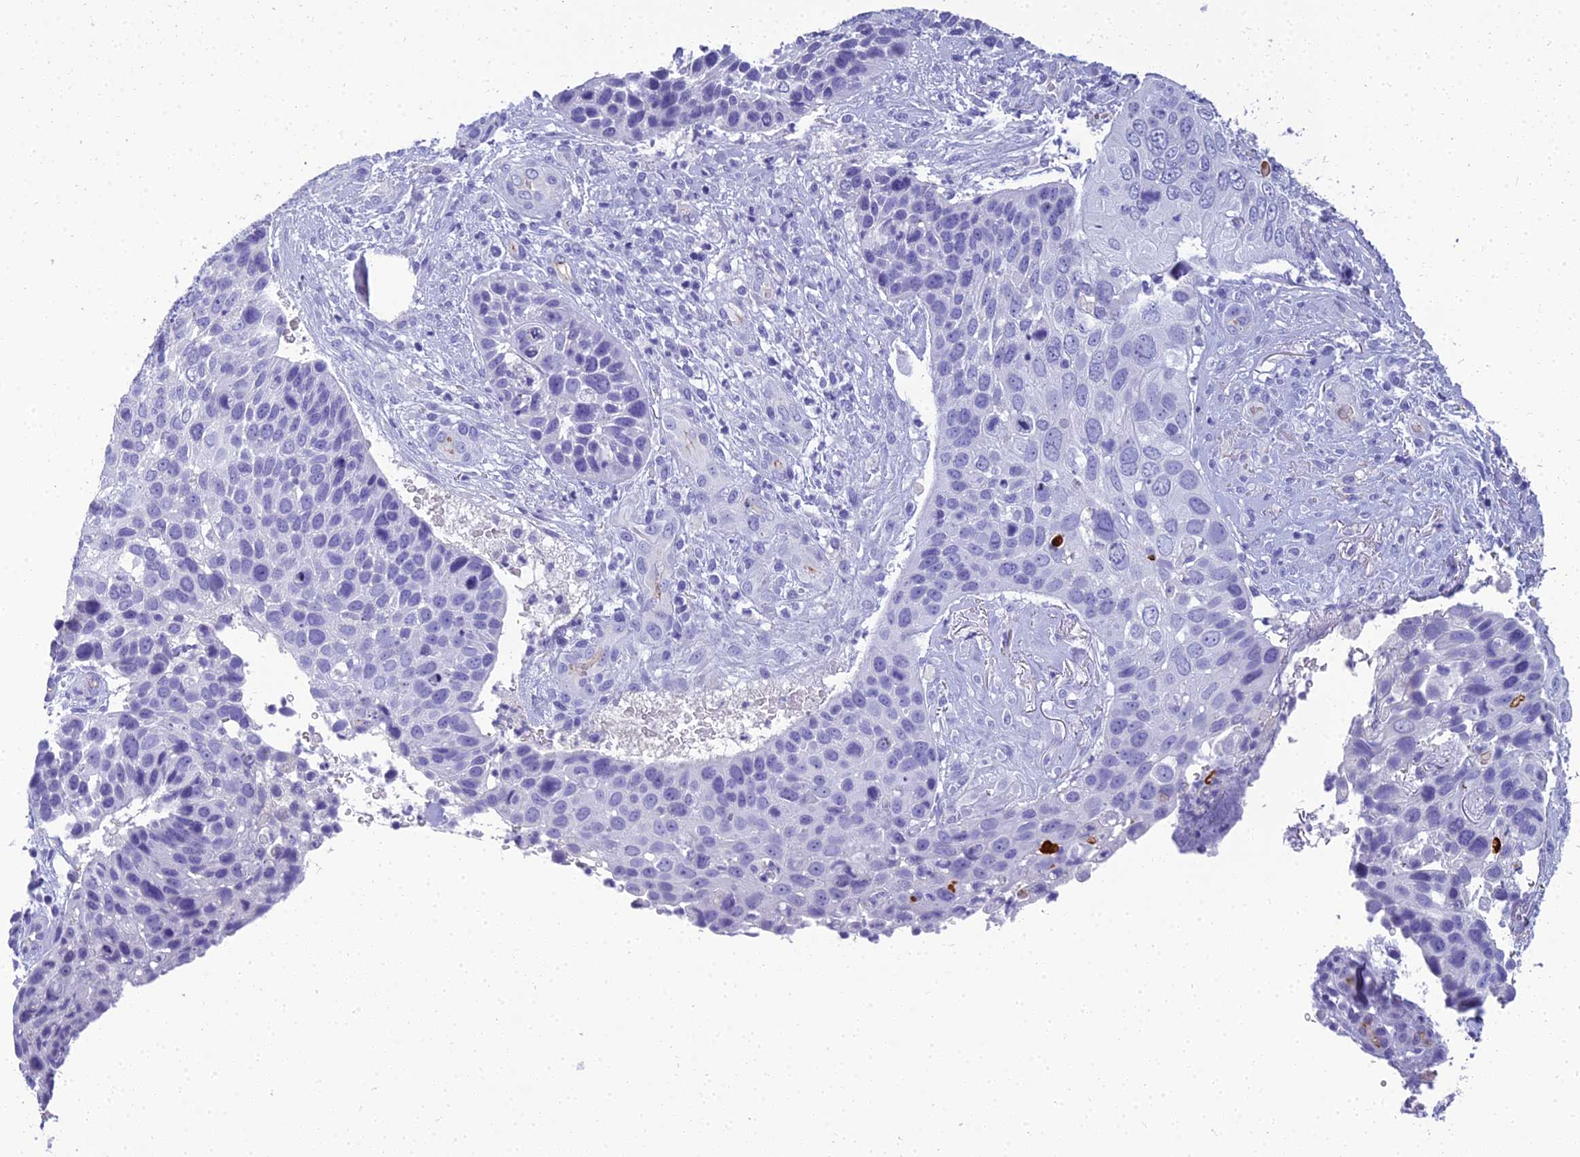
{"staining": {"intensity": "negative", "quantity": "none", "location": "none"}, "tissue": "skin cancer", "cell_type": "Tumor cells", "image_type": "cancer", "snomed": [{"axis": "morphology", "description": "Basal cell carcinoma"}, {"axis": "topography", "description": "Skin"}], "caption": "Immunohistochemistry (IHC) image of human basal cell carcinoma (skin) stained for a protein (brown), which exhibits no expression in tumor cells.", "gene": "NINJ1", "patient": {"sex": "female", "age": 74}}